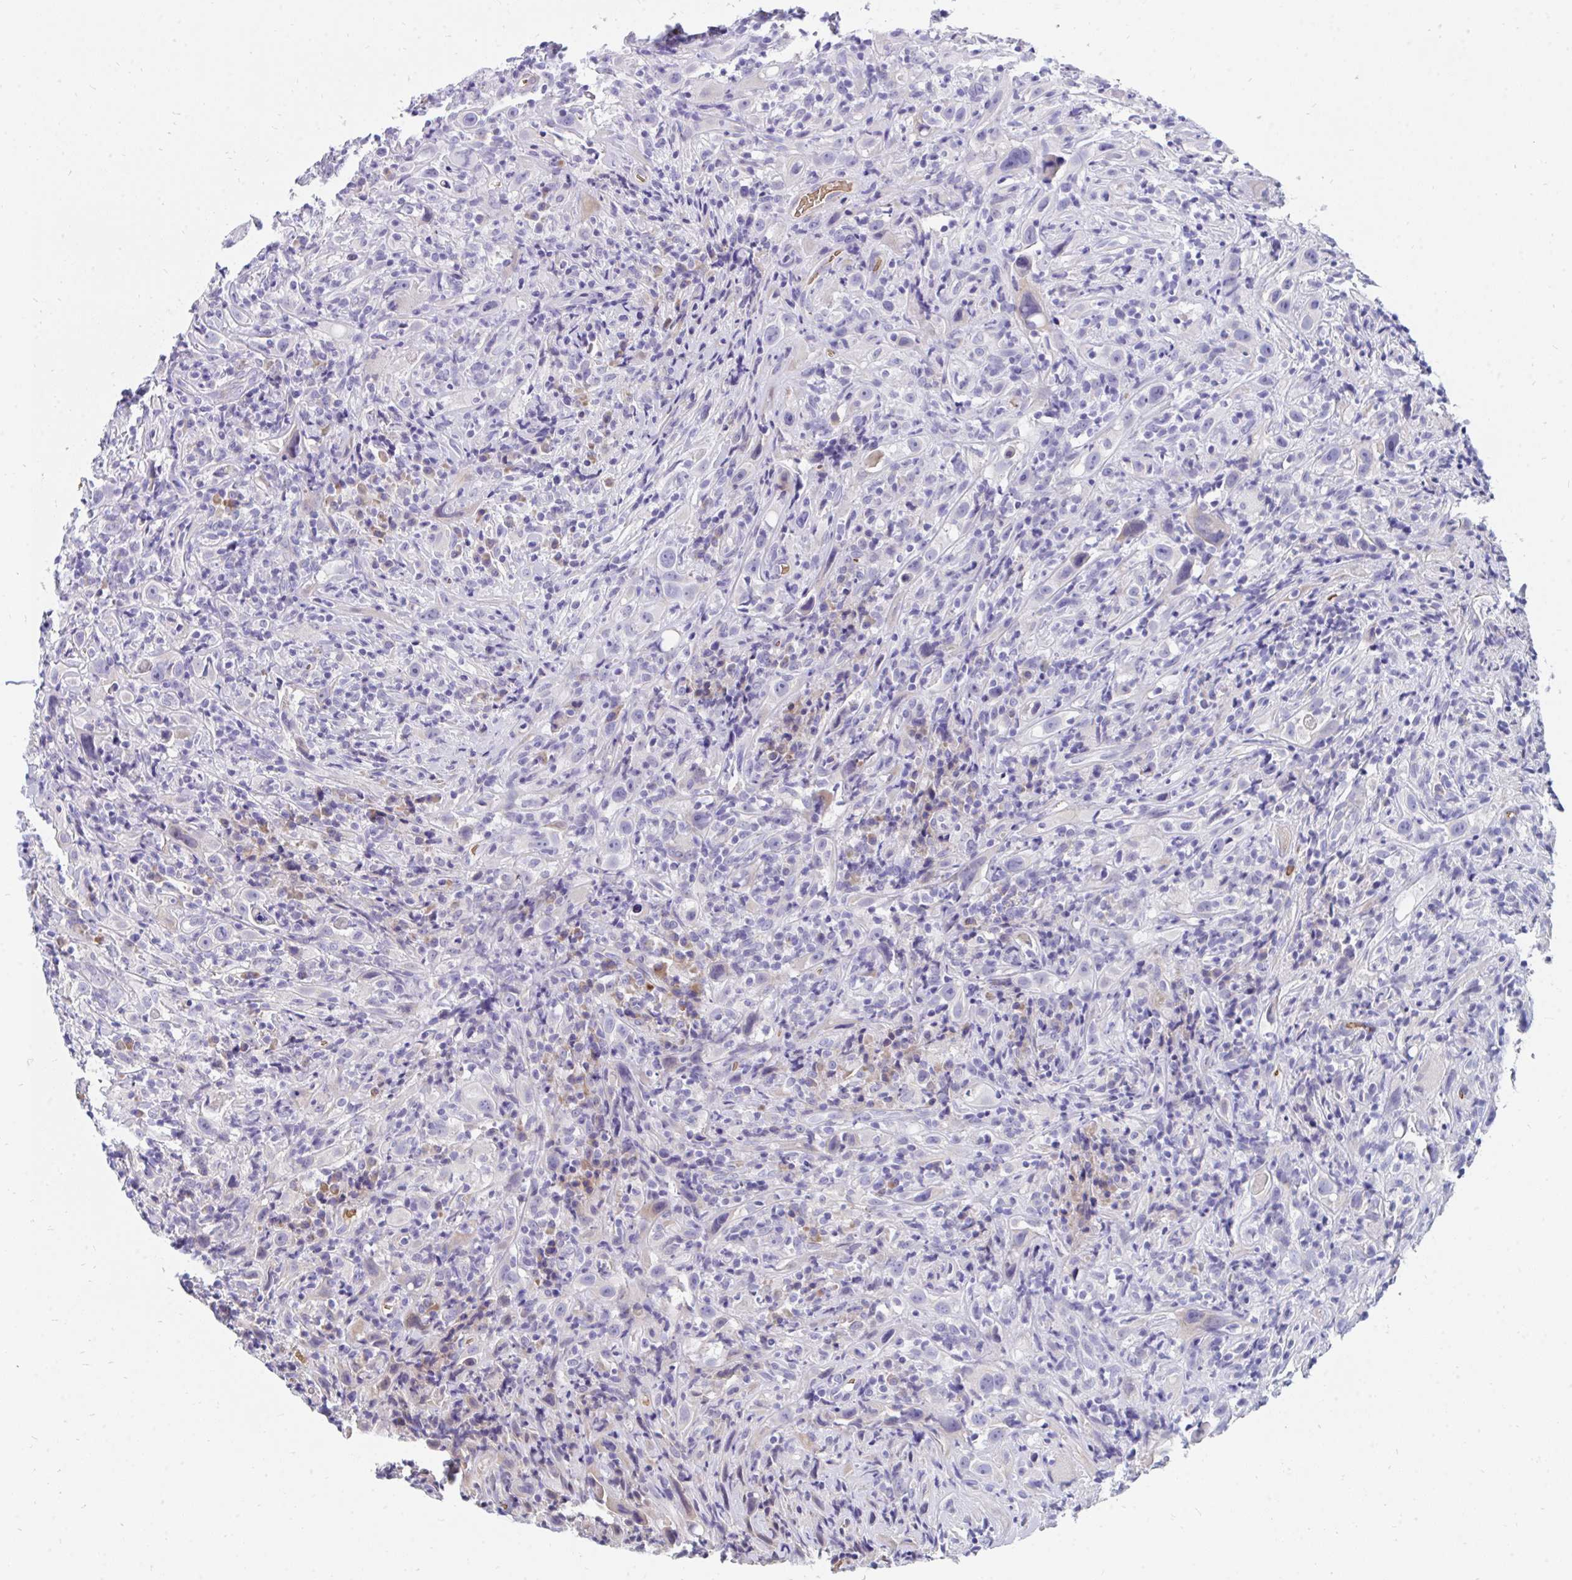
{"staining": {"intensity": "negative", "quantity": "none", "location": "none"}, "tissue": "head and neck cancer", "cell_type": "Tumor cells", "image_type": "cancer", "snomed": [{"axis": "morphology", "description": "Squamous cell carcinoma, NOS"}, {"axis": "topography", "description": "Head-Neck"}], "caption": "Squamous cell carcinoma (head and neck) was stained to show a protein in brown. There is no significant positivity in tumor cells.", "gene": "MROH2B", "patient": {"sex": "female", "age": 95}}